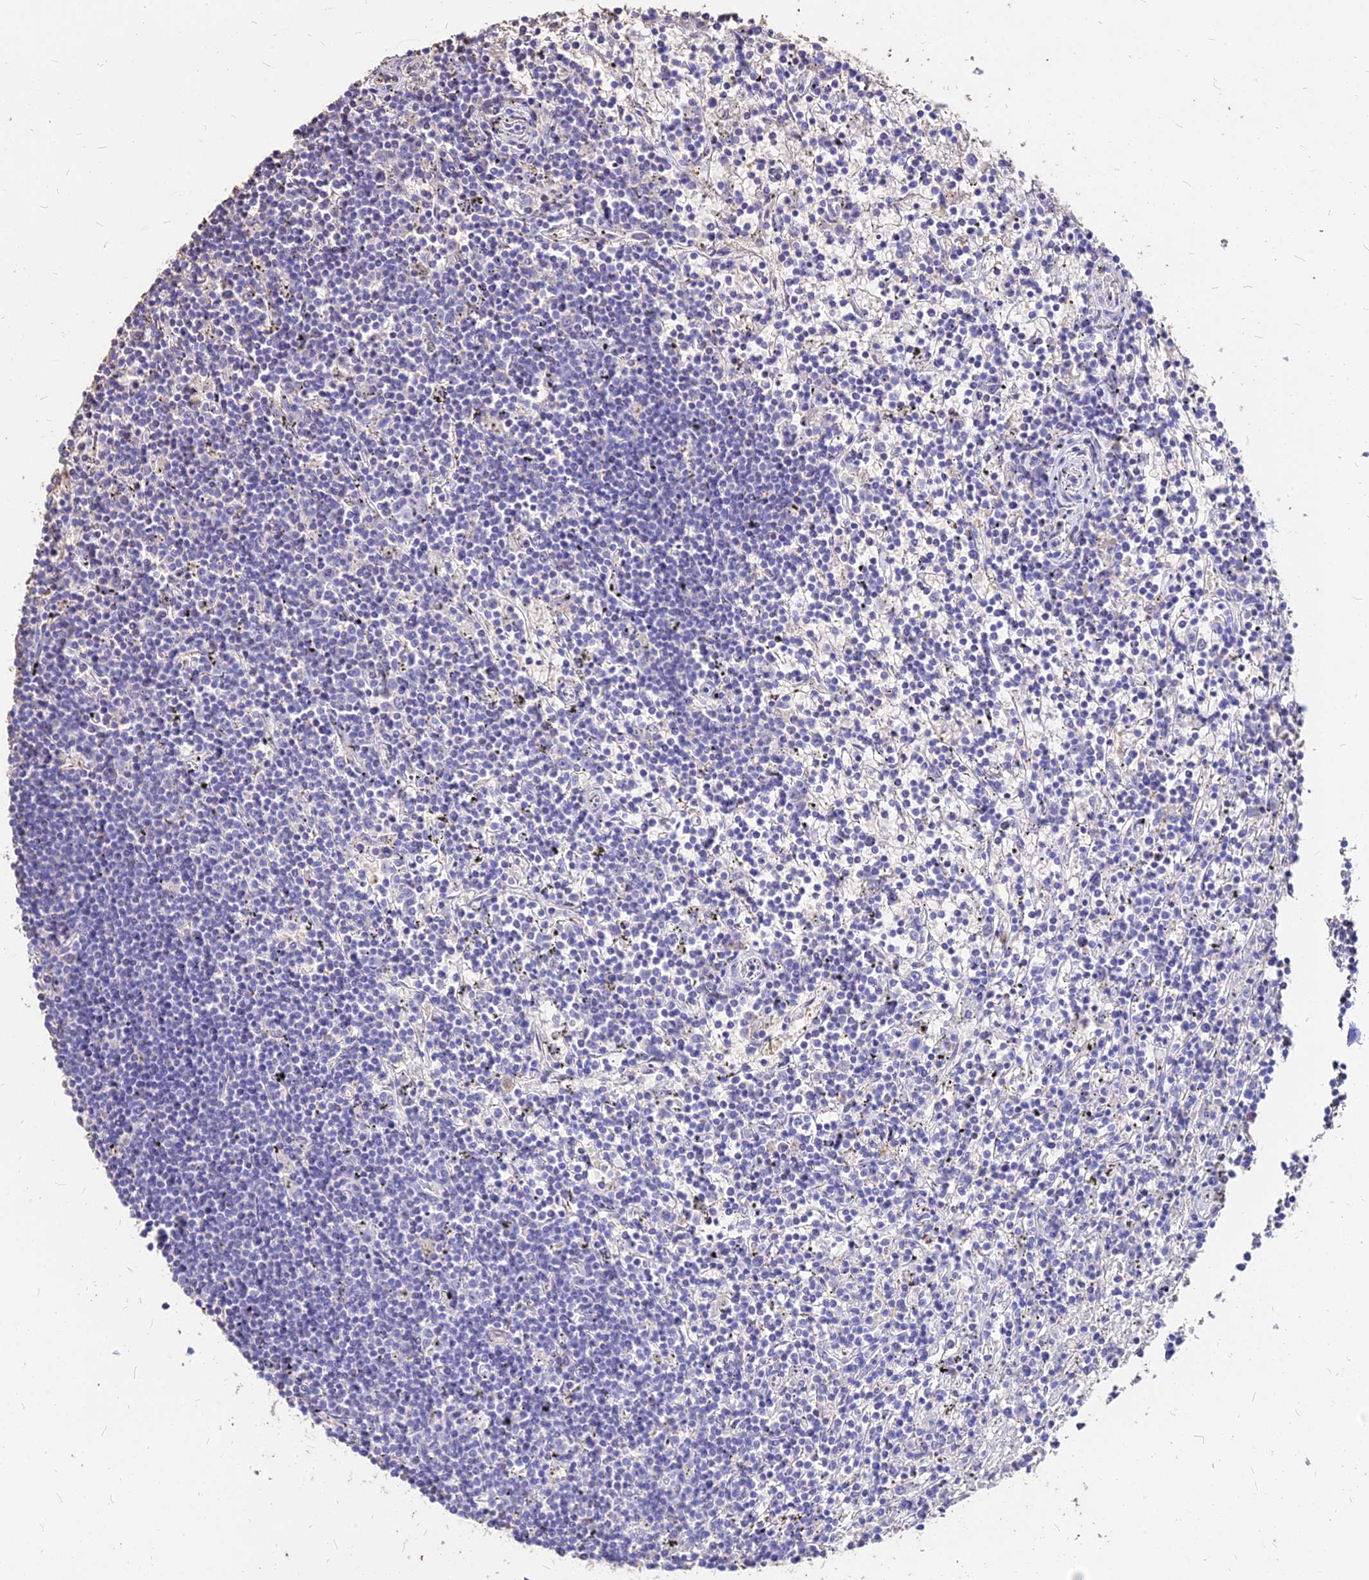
{"staining": {"intensity": "negative", "quantity": "none", "location": "none"}, "tissue": "lymphoma", "cell_type": "Tumor cells", "image_type": "cancer", "snomed": [{"axis": "morphology", "description": "Malignant lymphoma, non-Hodgkin's type, Low grade"}, {"axis": "topography", "description": "Spleen"}], "caption": "Tumor cells show no significant protein positivity in low-grade malignant lymphoma, non-Hodgkin's type.", "gene": "NME5", "patient": {"sex": "male", "age": 76}}